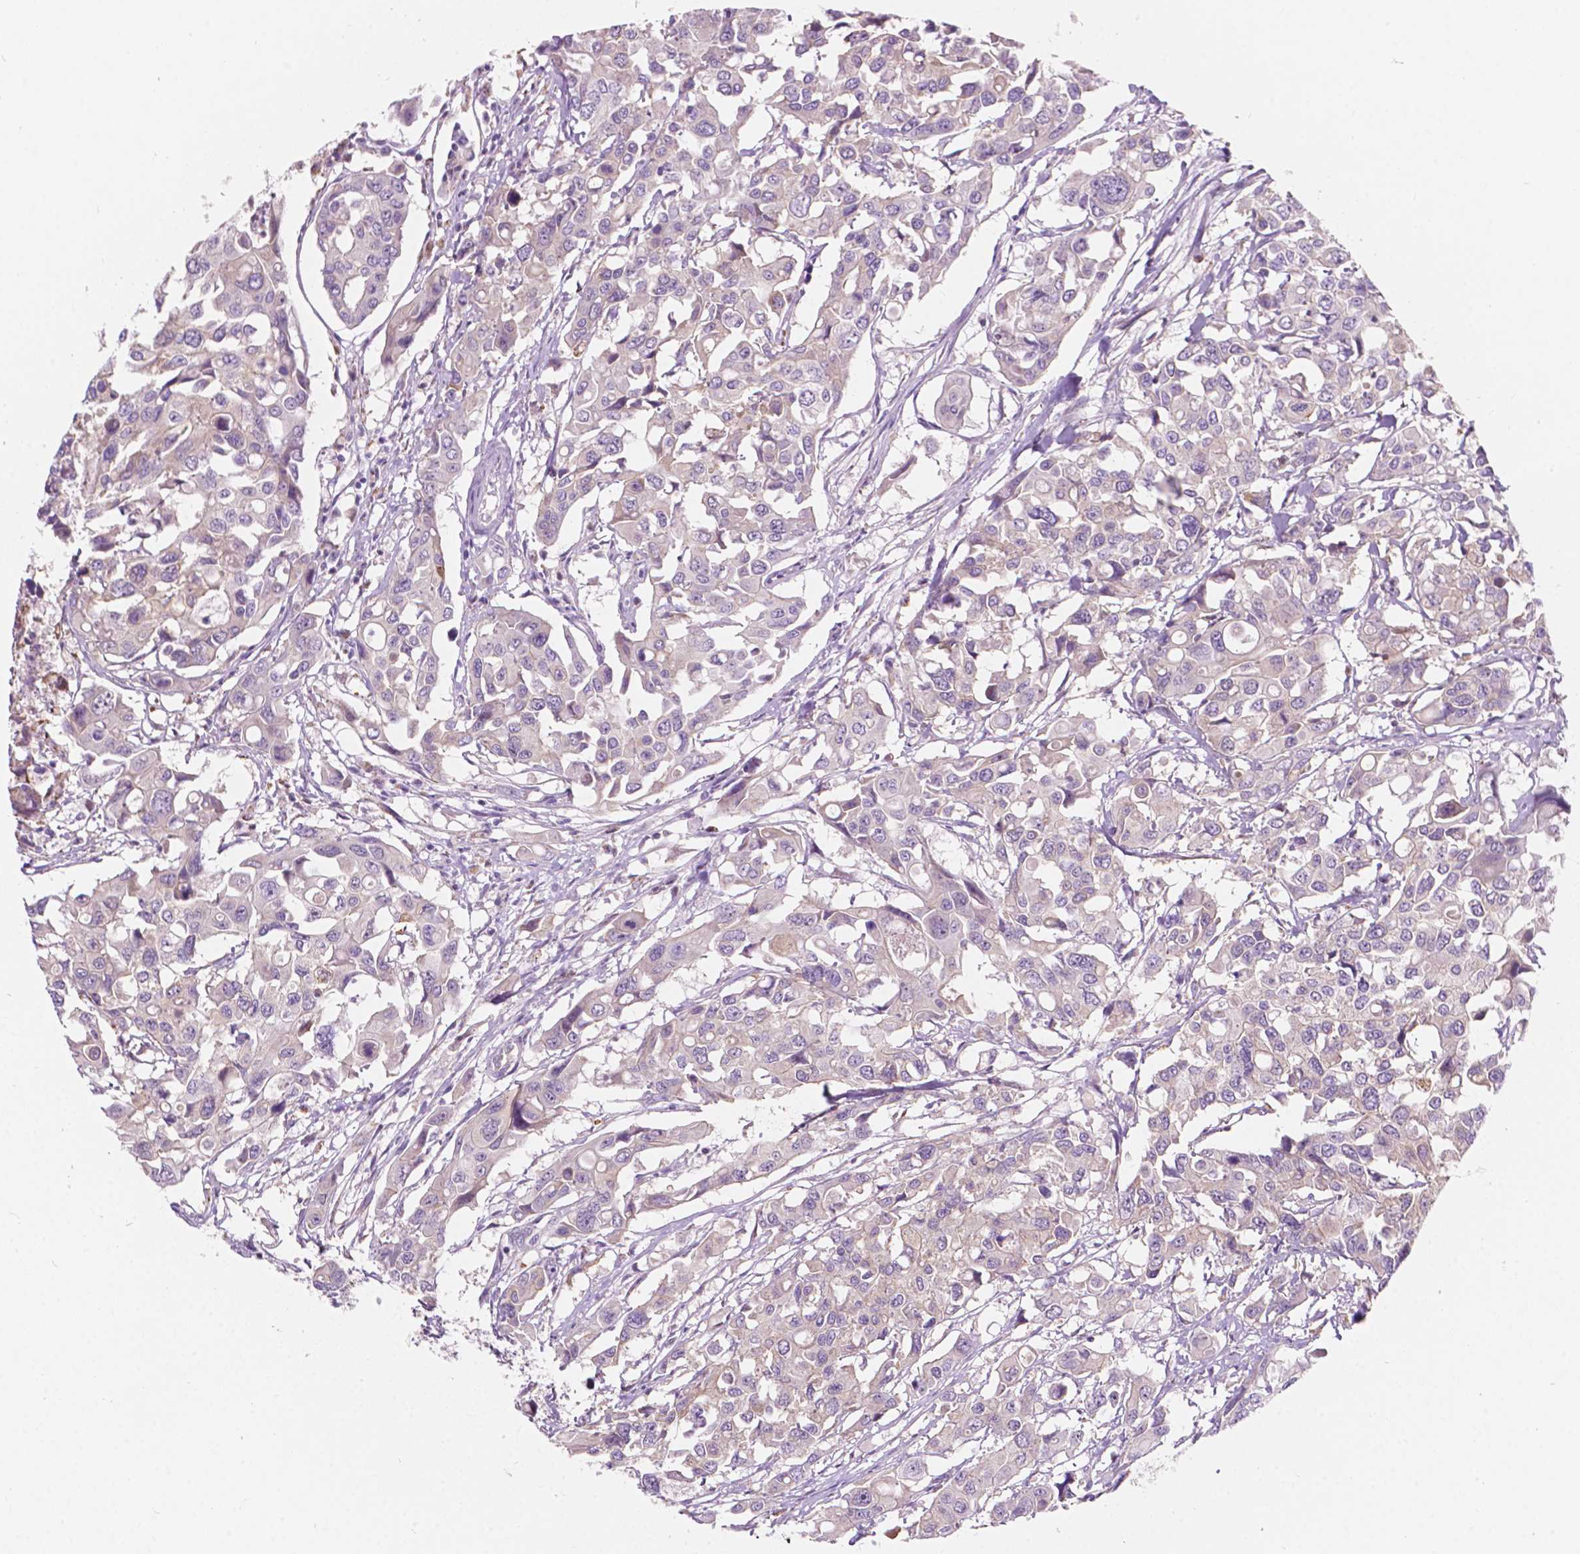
{"staining": {"intensity": "negative", "quantity": "none", "location": "none"}, "tissue": "colorectal cancer", "cell_type": "Tumor cells", "image_type": "cancer", "snomed": [{"axis": "morphology", "description": "Adenocarcinoma, NOS"}, {"axis": "topography", "description": "Colon"}], "caption": "A high-resolution histopathology image shows immunohistochemistry (IHC) staining of colorectal adenocarcinoma, which exhibits no significant expression in tumor cells.", "gene": "NOS1AP", "patient": {"sex": "male", "age": 77}}